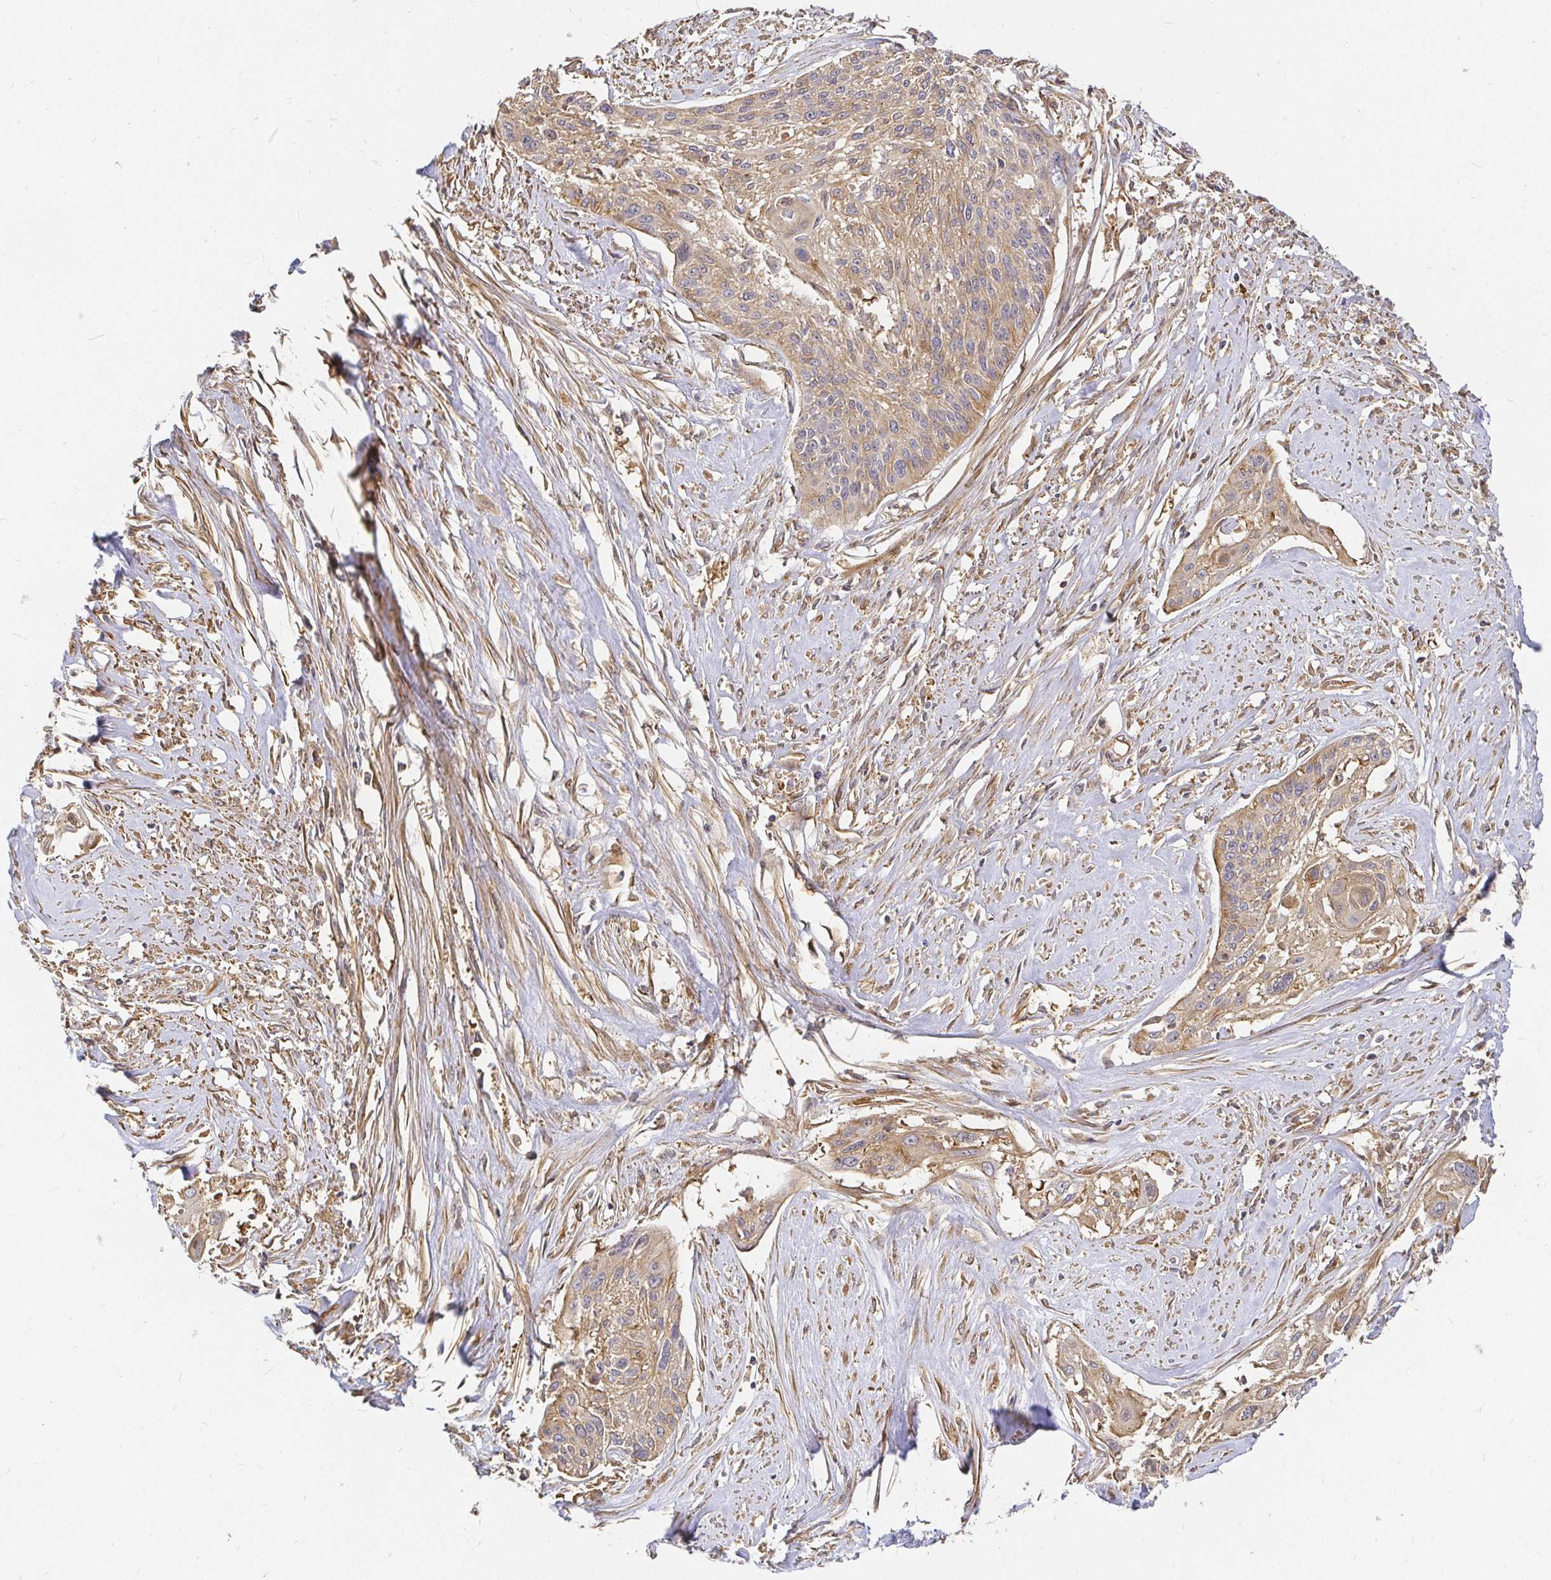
{"staining": {"intensity": "moderate", "quantity": ">75%", "location": "cytoplasmic/membranous"}, "tissue": "cervical cancer", "cell_type": "Tumor cells", "image_type": "cancer", "snomed": [{"axis": "morphology", "description": "Squamous cell carcinoma, NOS"}, {"axis": "topography", "description": "Cervix"}], "caption": "An image showing moderate cytoplasmic/membranous expression in about >75% of tumor cells in cervical squamous cell carcinoma, as visualized by brown immunohistochemical staining.", "gene": "KIF5B", "patient": {"sex": "female", "age": 49}}